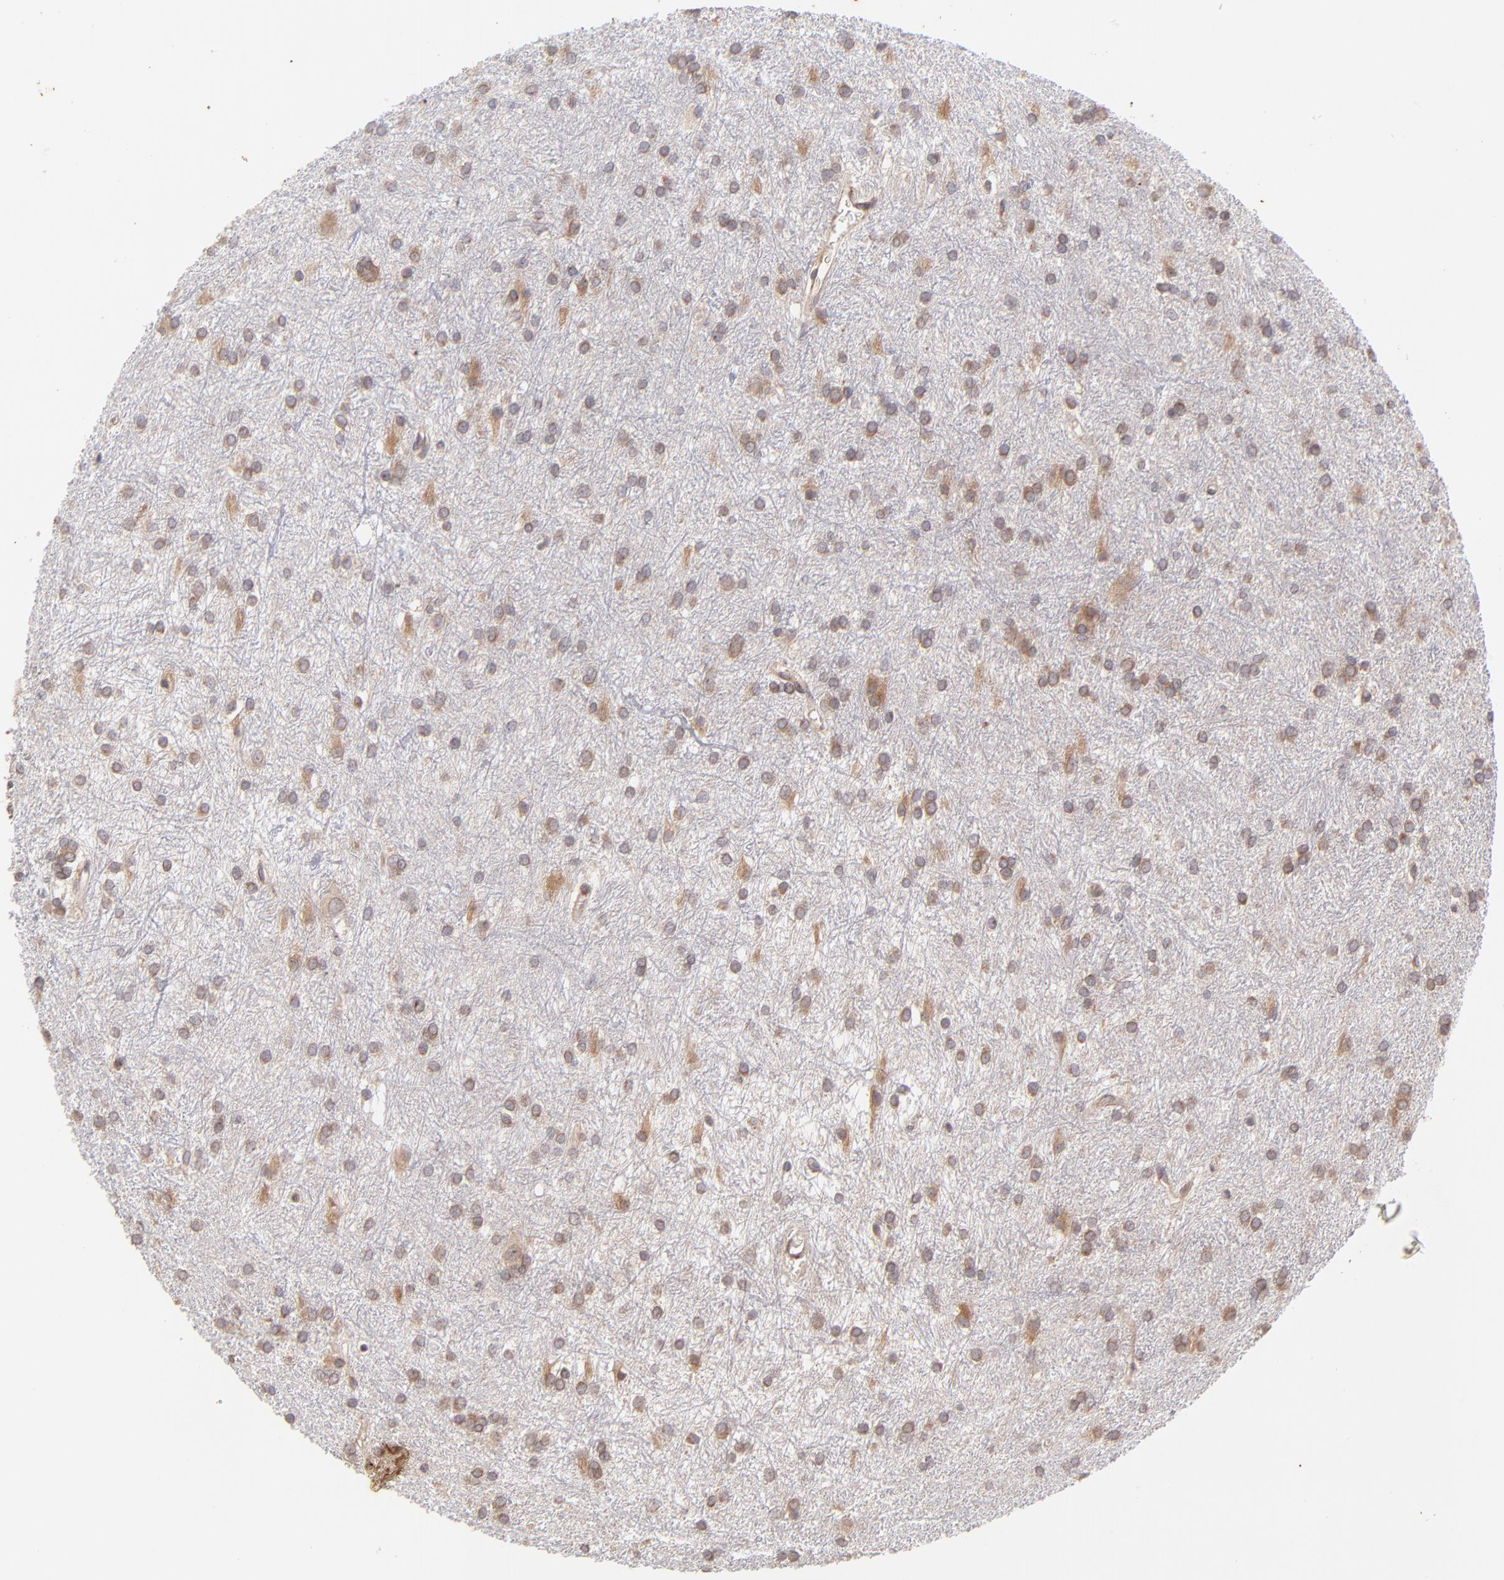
{"staining": {"intensity": "moderate", "quantity": "25%-75%", "location": "cytoplasmic/membranous"}, "tissue": "glioma", "cell_type": "Tumor cells", "image_type": "cancer", "snomed": [{"axis": "morphology", "description": "Glioma, malignant, High grade"}, {"axis": "topography", "description": "Brain"}], "caption": "Glioma stained for a protein (brown) displays moderate cytoplasmic/membranous positive staining in approximately 25%-75% of tumor cells.", "gene": "TNRC6B", "patient": {"sex": "female", "age": 50}}